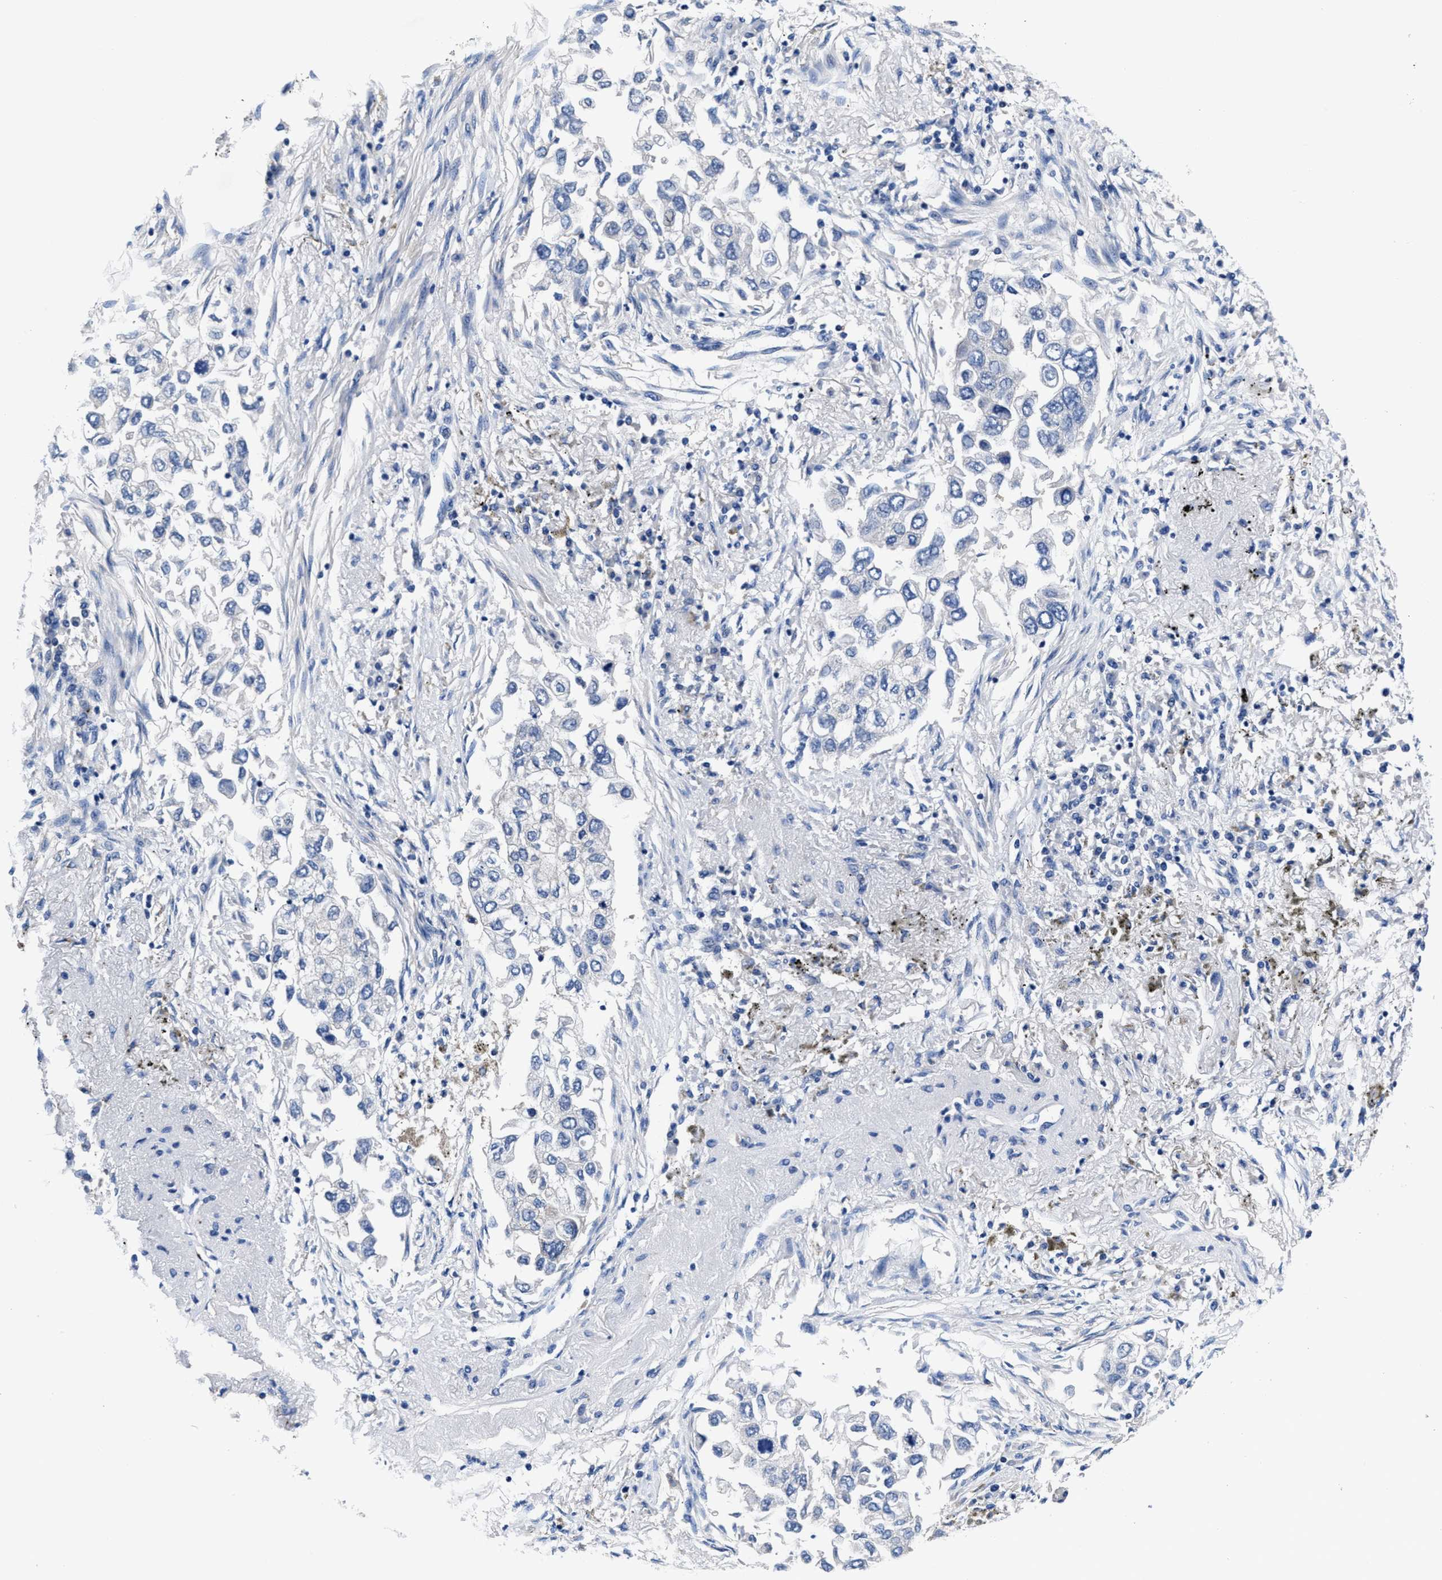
{"staining": {"intensity": "negative", "quantity": "none", "location": "none"}, "tissue": "lung cancer", "cell_type": "Tumor cells", "image_type": "cancer", "snomed": [{"axis": "morphology", "description": "Inflammation, NOS"}, {"axis": "morphology", "description": "Adenocarcinoma, NOS"}, {"axis": "topography", "description": "Lung"}], "caption": "There is no significant expression in tumor cells of lung cancer. (DAB (3,3'-diaminobenzidine) immunohistochemistry (IHC) with hematoxylin counter stain).", "gene": "DHRS13", "patient": {"sex": "male", "age": 63}}